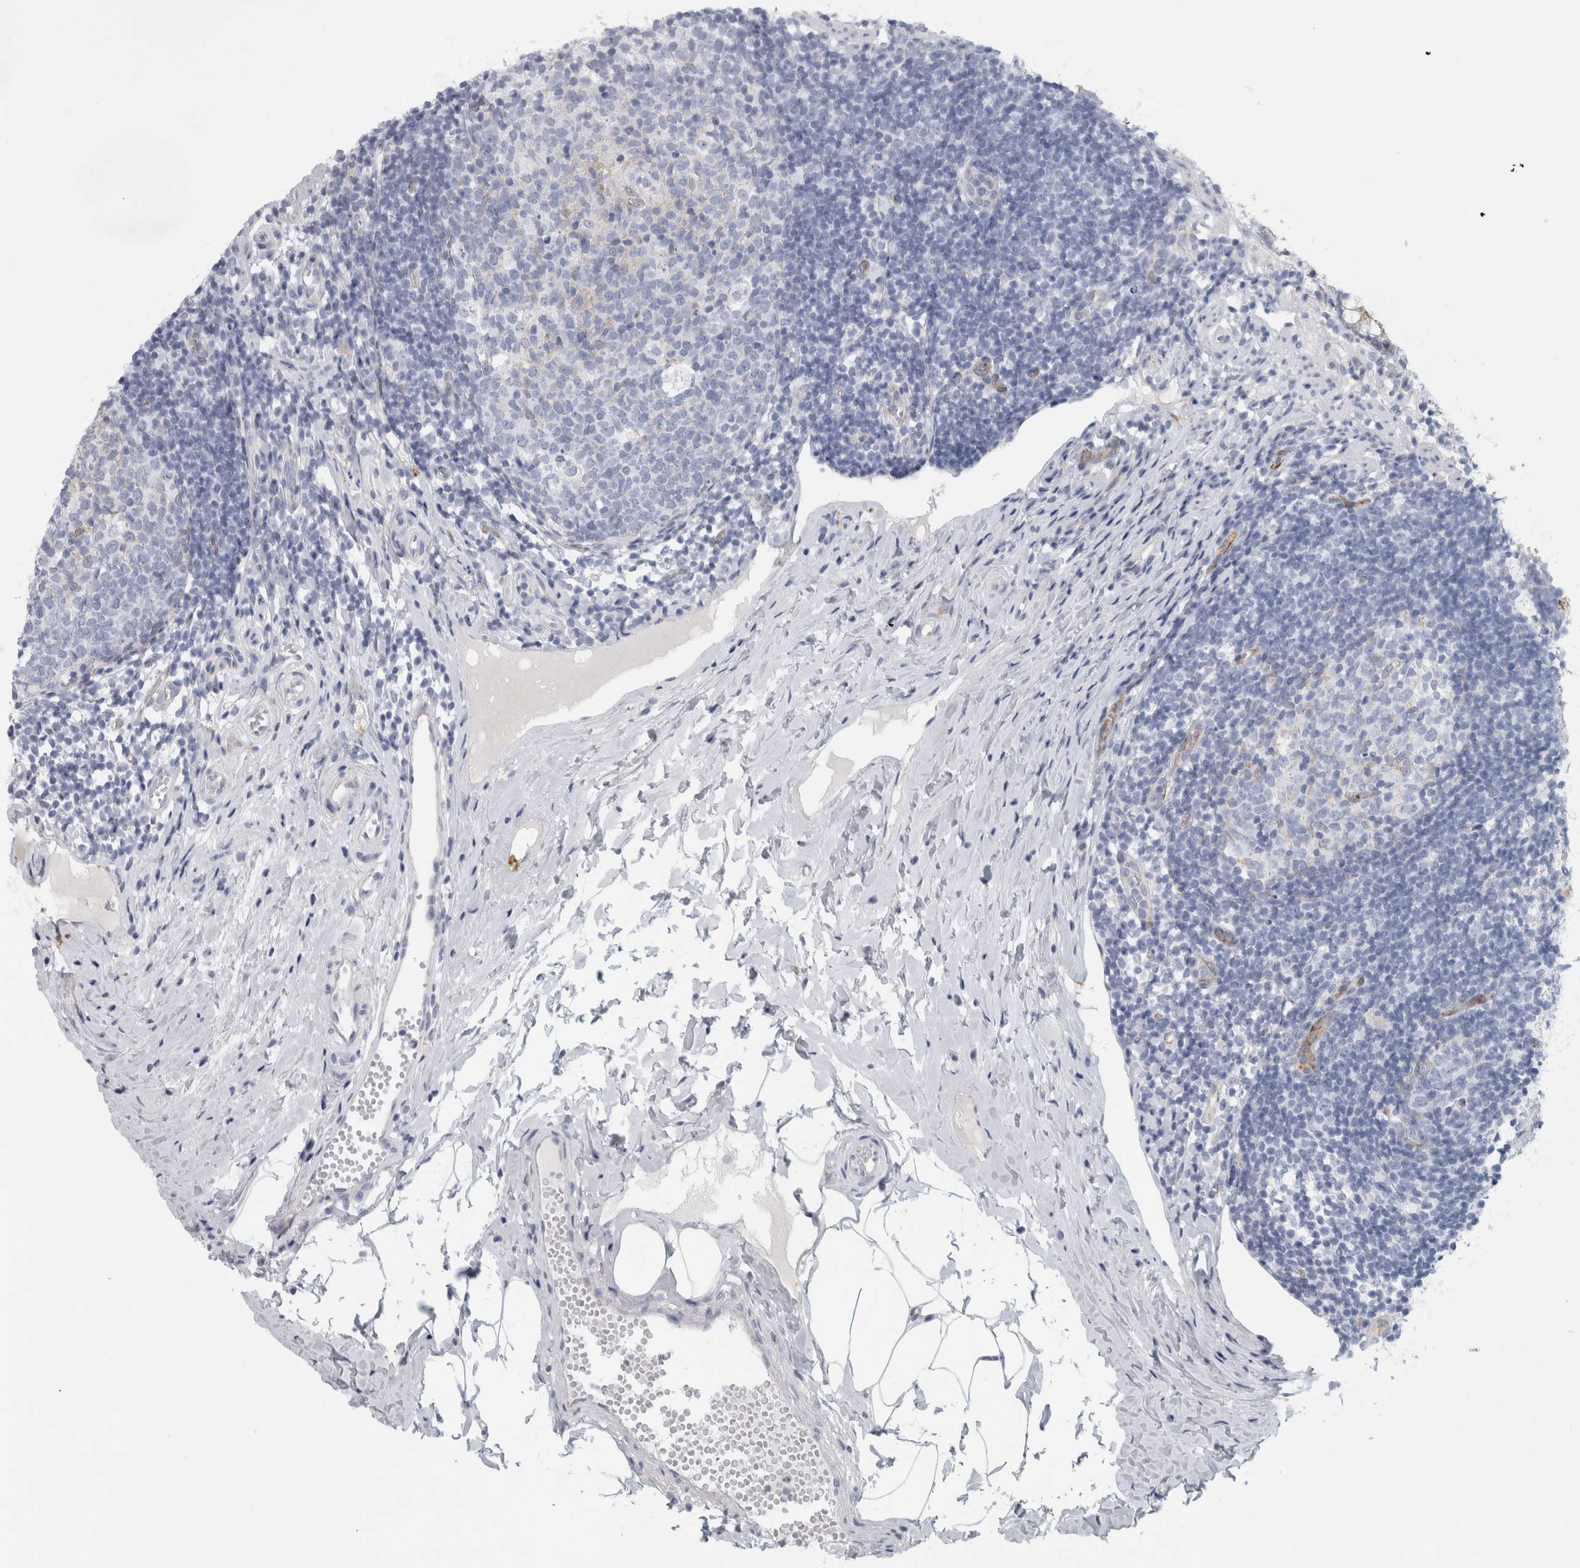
{"staining": {"intensity": "weak", "quantity": ">75%", "location": "cytoplasmic/membranous"}, "tissue": "appendix", "cell_type": "Glandular cells", "image_type": "normal", "snomed": [{"axis": "morphology", "description": "Normal tissue, NOS"}, {"axis": "topography", "description": "Appendix"}], "caption": "IHC of normal appendix displays low levels of weak cytoplasmic/membranous expression in approximately >75% of glandular cells.", "gene": "B3GNT3", "patient": {"sex": "female", "age": 20}}